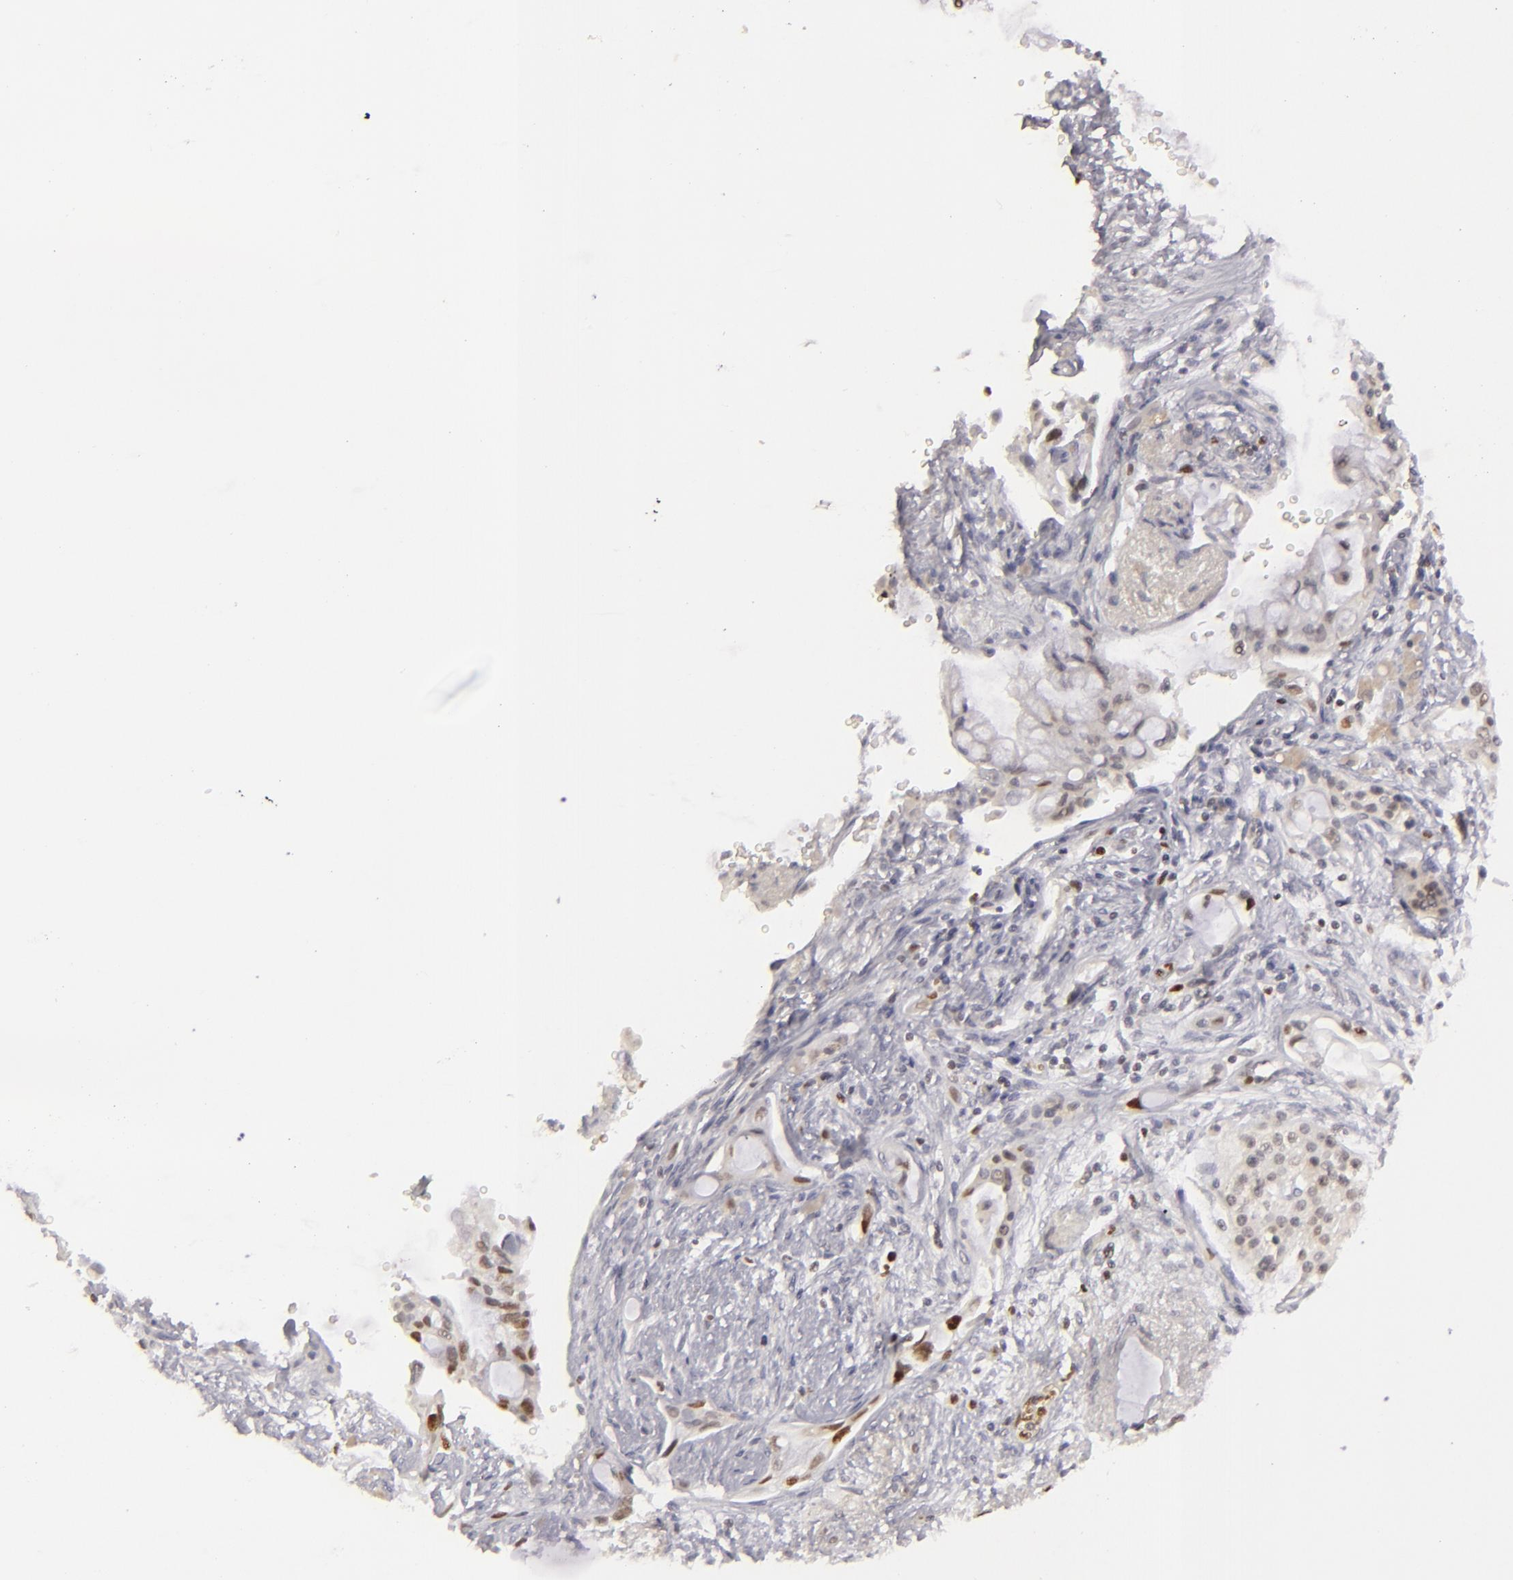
{"staining": {"intensity": "moderate", "quantity": "<25%", "location": "nuclear"}, "tissue": "pancreatic cancer", "cell_type": "Tumor cells", "image_type": "cancer", "snomed": [{"axis": "morphology", "description": "Adenocarcinoma, NOS"}, {"axis": "topography", "description": "Pancreas"}], "caption": "High-power microscopy captured an immunohistochemistry histopathology image of pancreatic adenocarcinoma, revealing moderate nuclear expression in about <25% of tumor cells.", "gene": "FEN1", "patient": {"sex": "female", "age": 70}}